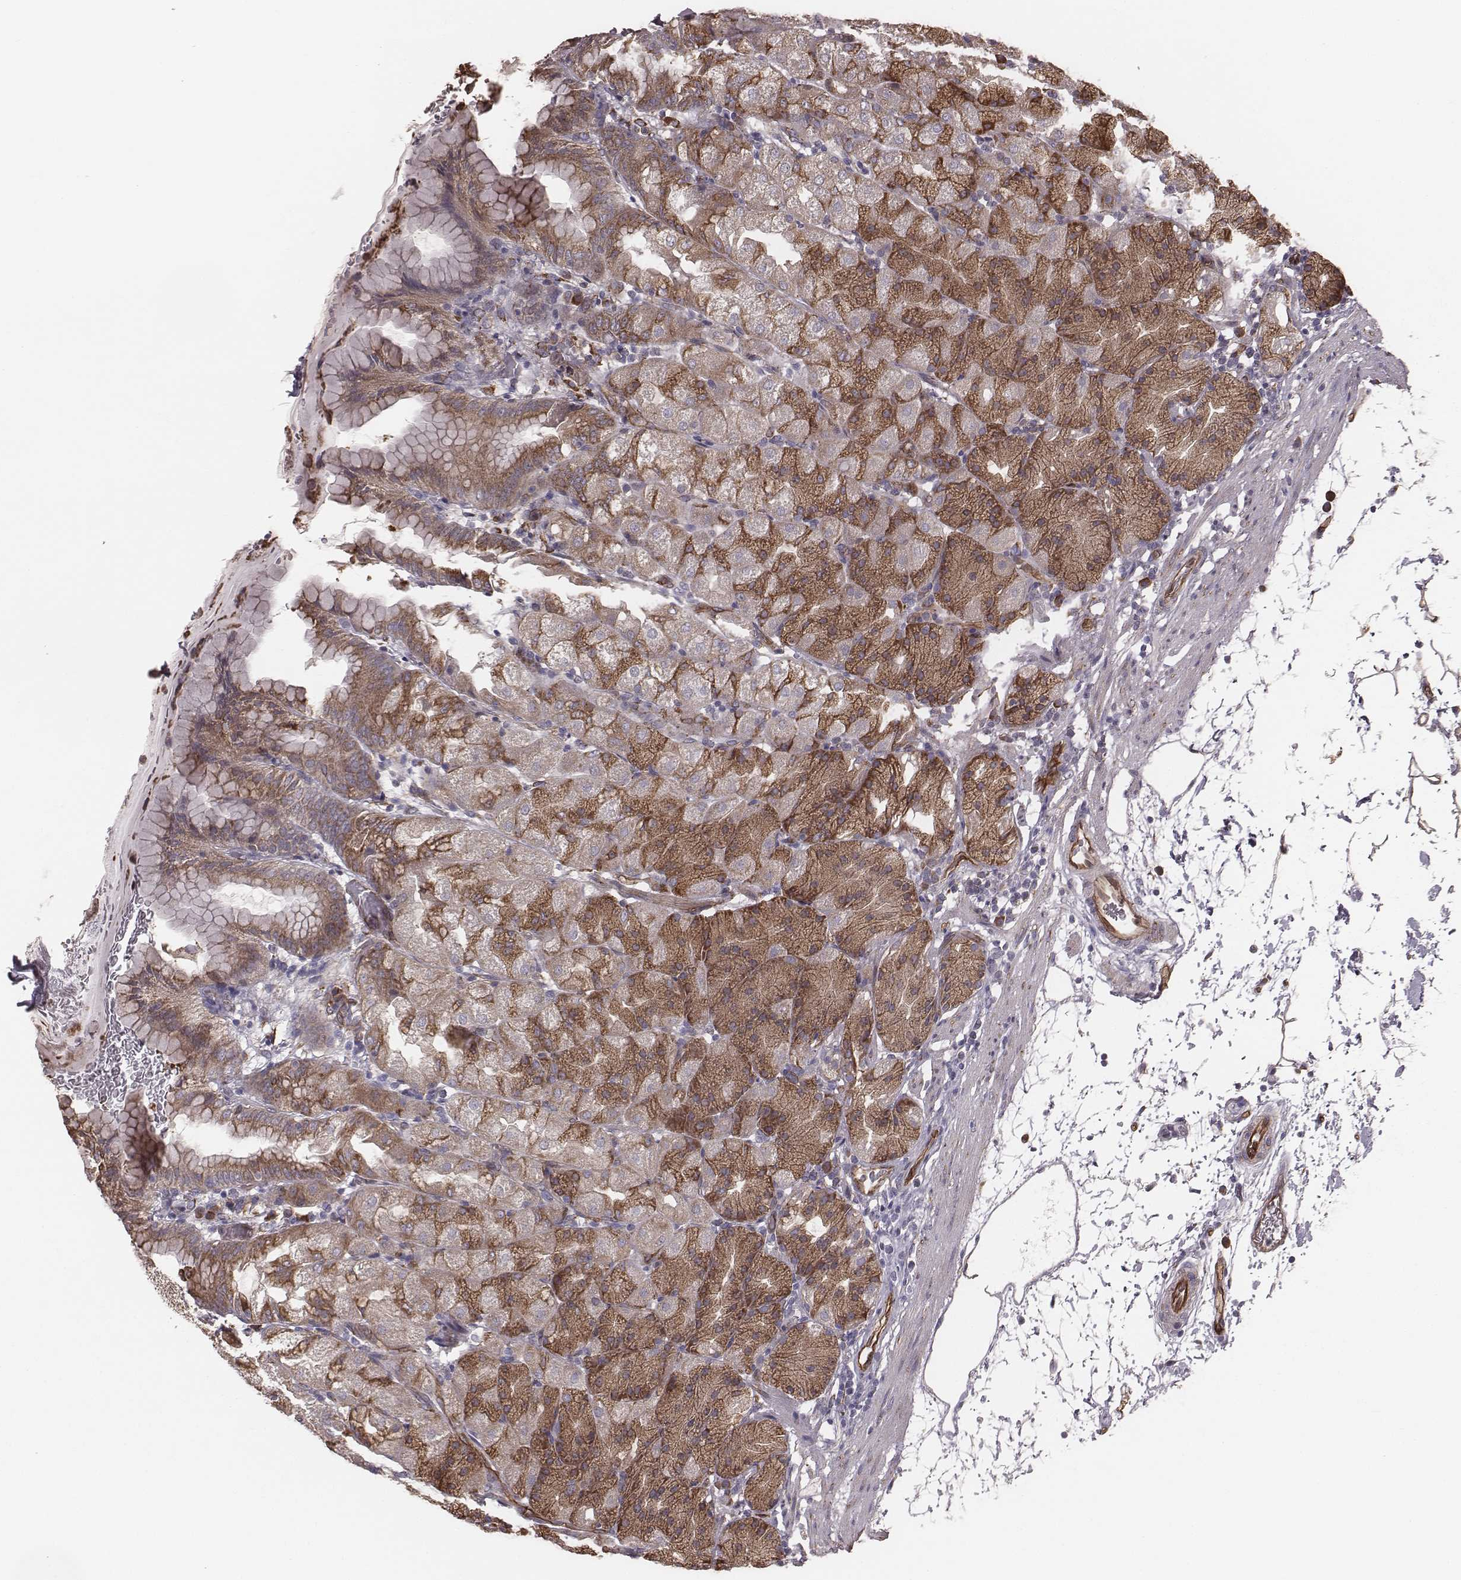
{"staining": {"intensity": "moderate", "quantity": ">75%", "location": "cytoplasmic/membranous"}, "tissue": "stomach", "cell_type": "Glandular cells", "image_type": "normal", "snomed": [{"axis": "morphology", "description": "Normal tissue, NOS"}, {"axis": "topography", "description": "Stomach, upper"}, {"axis": "topography", "description": "Stomach"}, {"axis": "topography", "description": "Stomach, lower"}], "caption": "High-magnification brightfield microscopy of unremarkable stomach stained with DAB (brown) and counterstained with hematoxylin (blue). glandular cells exhibit moderate cytoplasmic/membranous staining is seen in about>75% of cells. Nuclei are stained in blue.", "gene": "PALMD", "patient": {"sex": "male", "age": 62}}